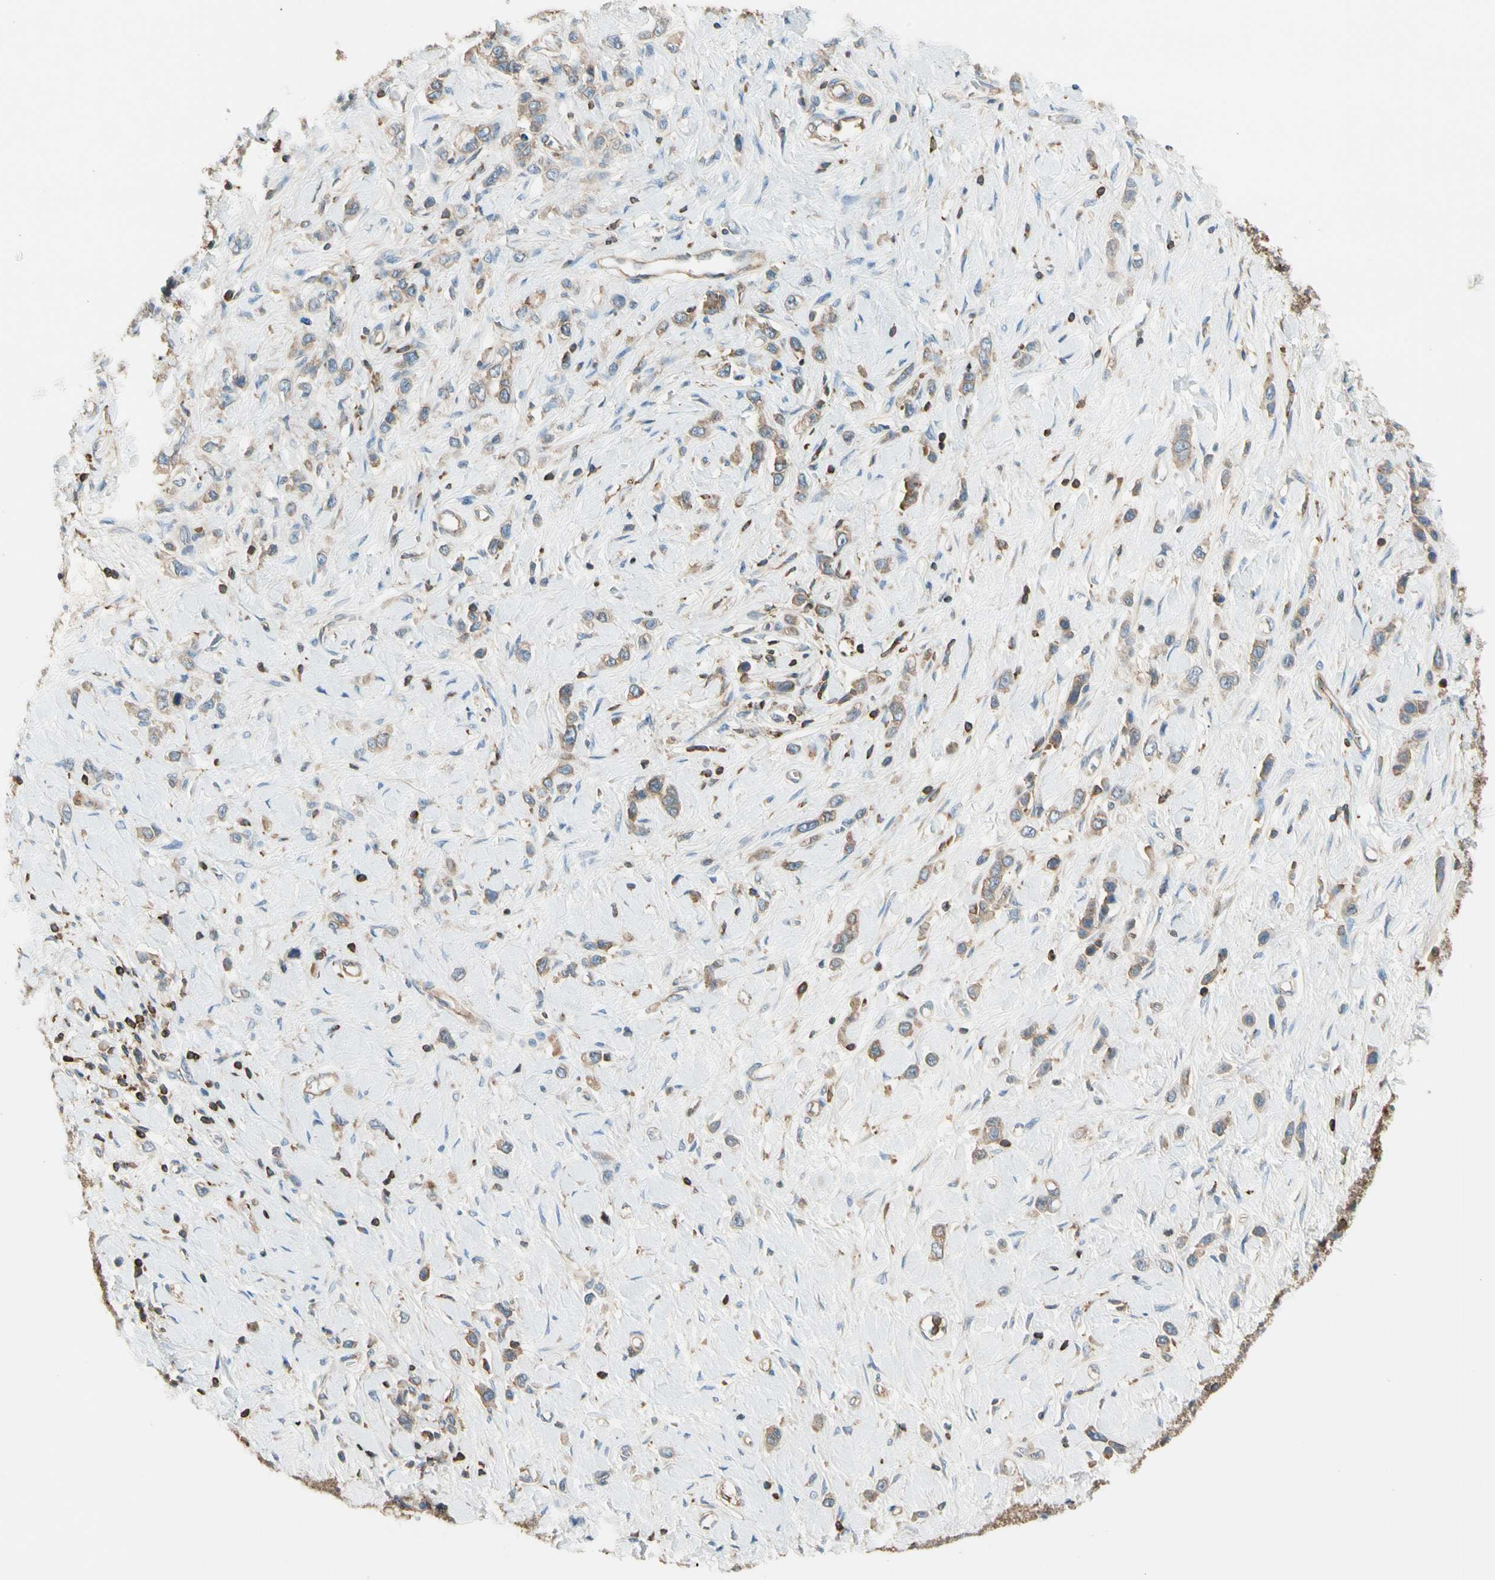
{"staining": {"intensity": "moderate", "quantity": "25%-75%", "location": "cytoplasmic/membranous"}, "tissue": "stomach cancer", "cell_type": "Tumor cells", "image_type": "cancer", "snomed": [{"axis": "morphology", "description": "Normal tissue, NOS"}, {"axis": "morphology", "description": "Adenocarcinoma, NOS"}, {"axis": "topography", "description": "Stomach, upper"}, {"axis": "topography", "description": "Stomach"}], "caption": "IHC (DAB) staining of adenocarcinoma (stomach) reveals moderate cytoplasmic/membranous protein expression in approximately 25%-75% of tumor cells.", "gene": "CAPZA2", "patient": {"sex": "female", "age": 65}}